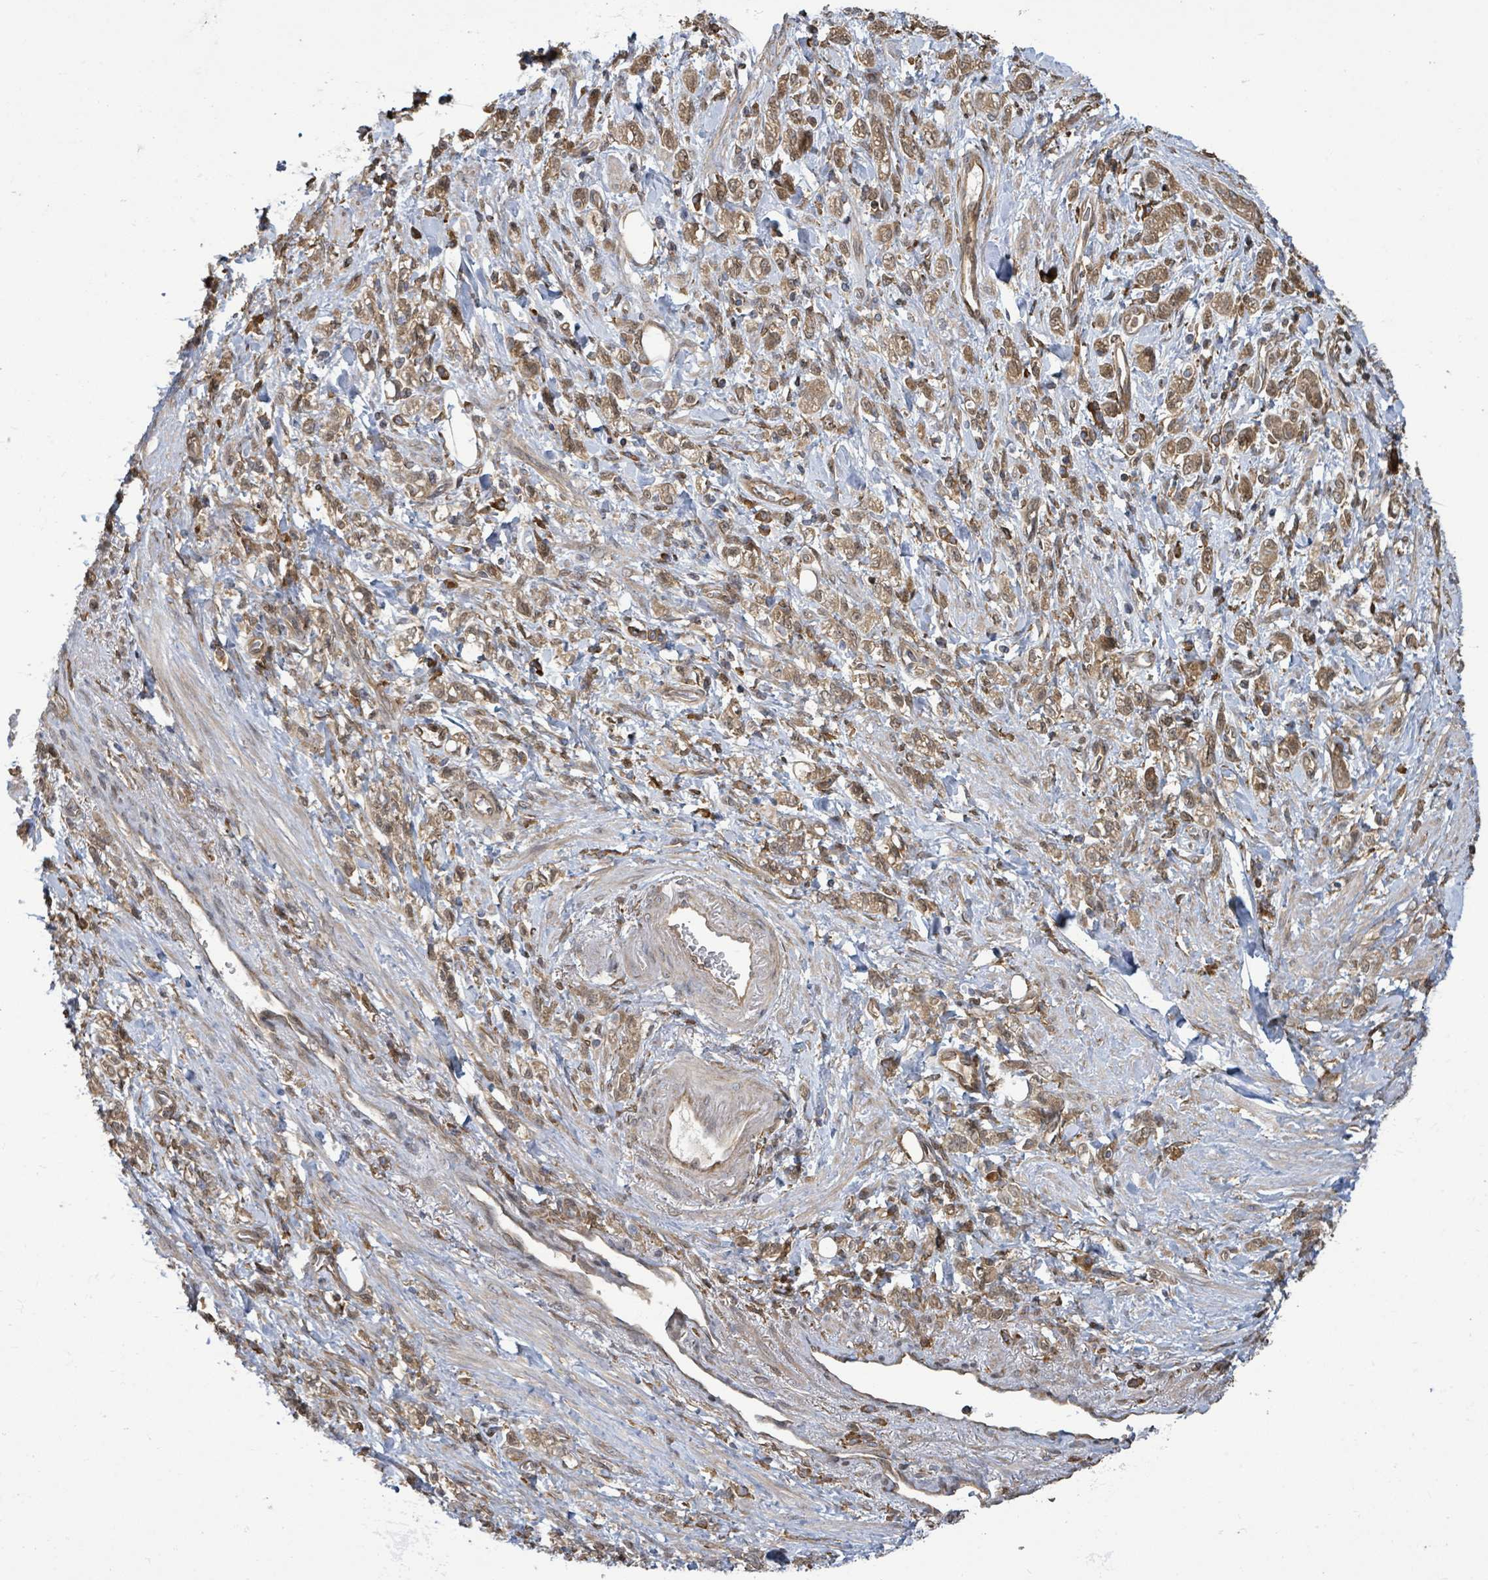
{"staining": {"intensity": "moderate", "quantity": ">75%", "location": "cytoplasmic/membranous"}, "tissue": "stomach cancer", "cell_type": "Tumor cells", "image_type": "cancer", "snomed": [{"axis": "morphology", "description": "Adenocarcinoma, NOS"}, {"axis": "topography", "description": "Stomach"}], "caption": "Immunohistochemistry micrograph of neoplastic tissue: stomach cancer stained using IHC demonstrates medium levels of moderate protein expression localized specifically in the cytoplasmic/membranous of tumor cells, appearing as a cytoplasmic/membranous brown color.", "gene": "ARPIN", "patient": {"sex": "male", "age": 77}}